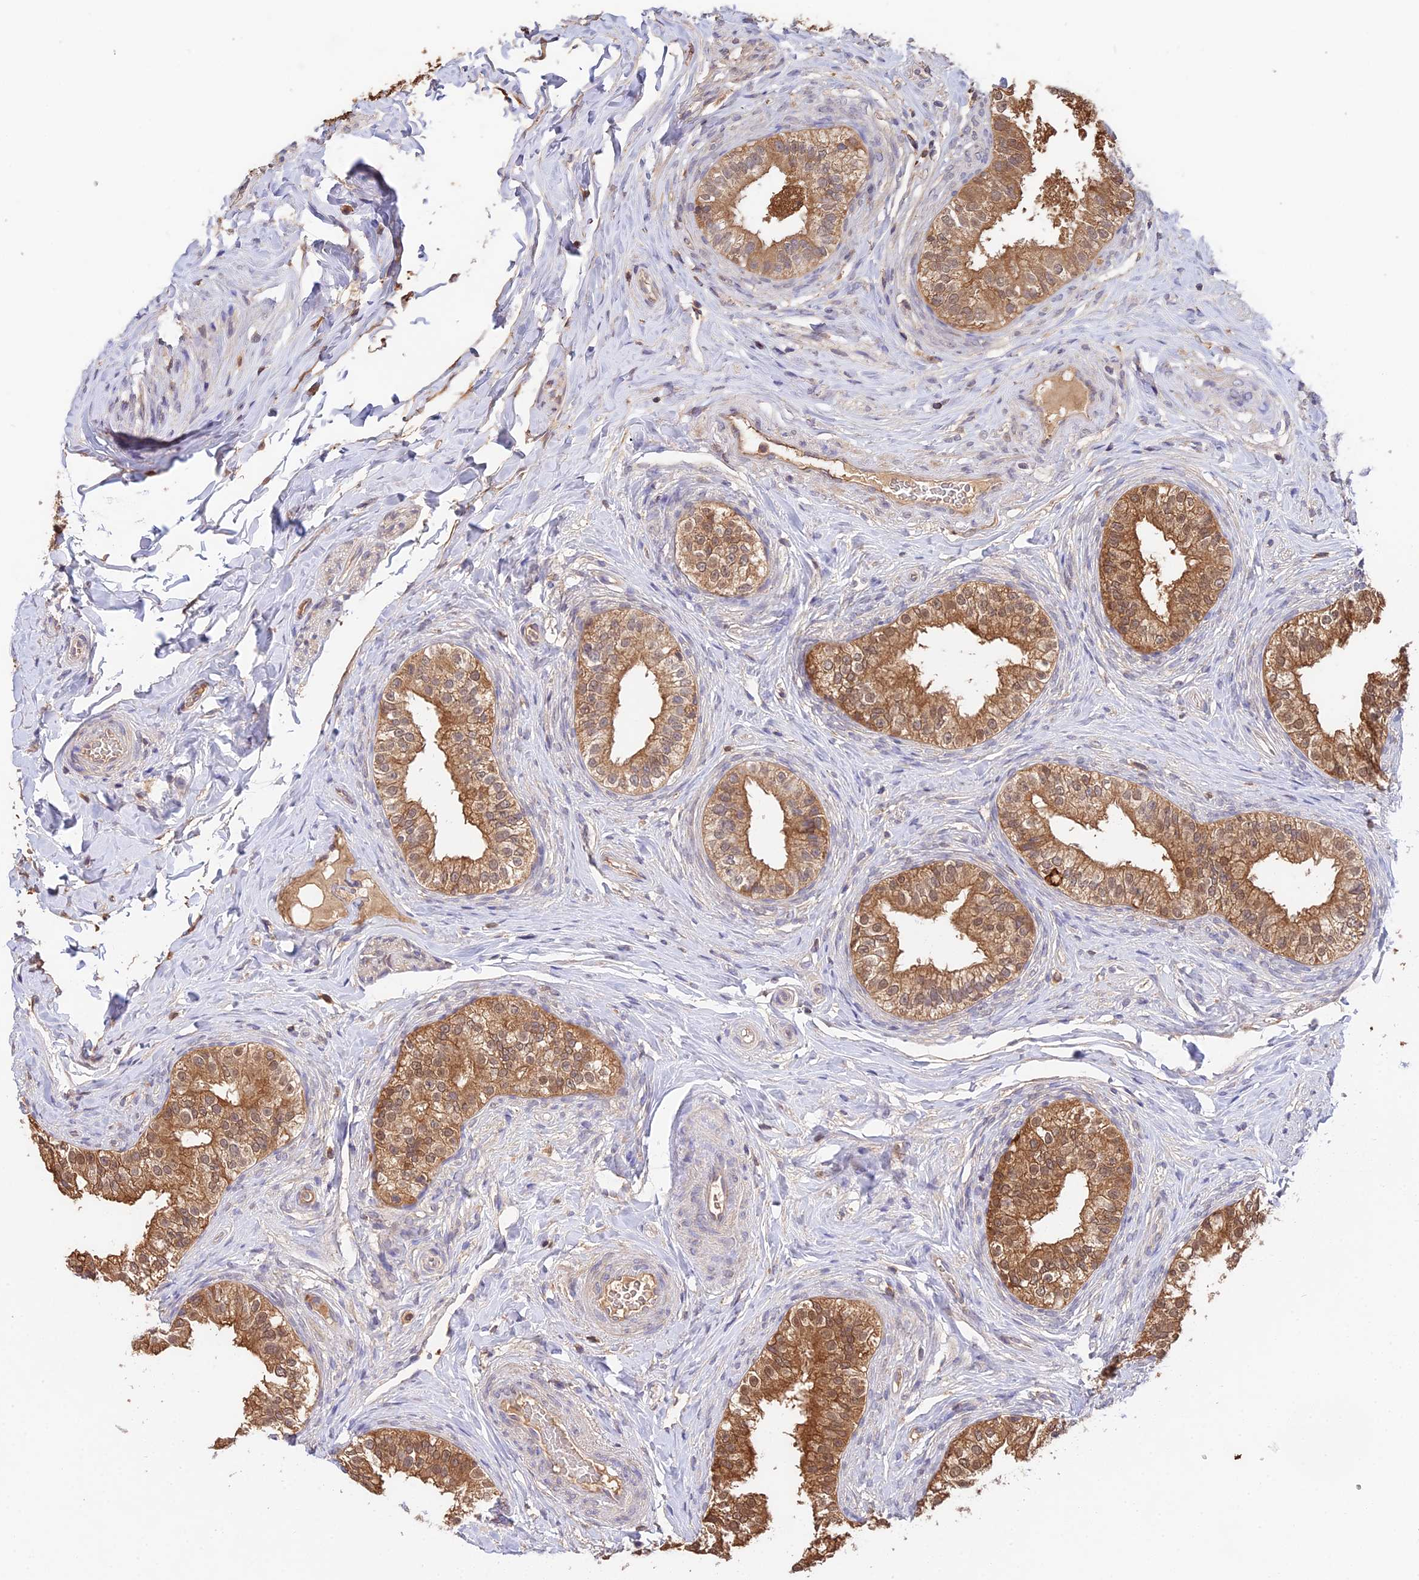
{"staining": {"intensity": "moderate", "quantity": ">75%", "location": "cytoplasmic/membranous,nuclear"}, "tissue": "epididymis", "cell_type": "Glandular cells", "image_type": "normal", "snomed": [{"axis": "morphology", "description": "Normal tissue, NOS"}, {"axis": "topography", "description": "Epididymis"}], "caption": "Approximately >75% of glandular cells in normal human epididymis exhibit moderate cytoplasmic/membranous,nuclear protein staining as visualized by brown immunohistochemical staining.", "gene": "FBP1", "patient": {"sex": "male", "age": 49}}